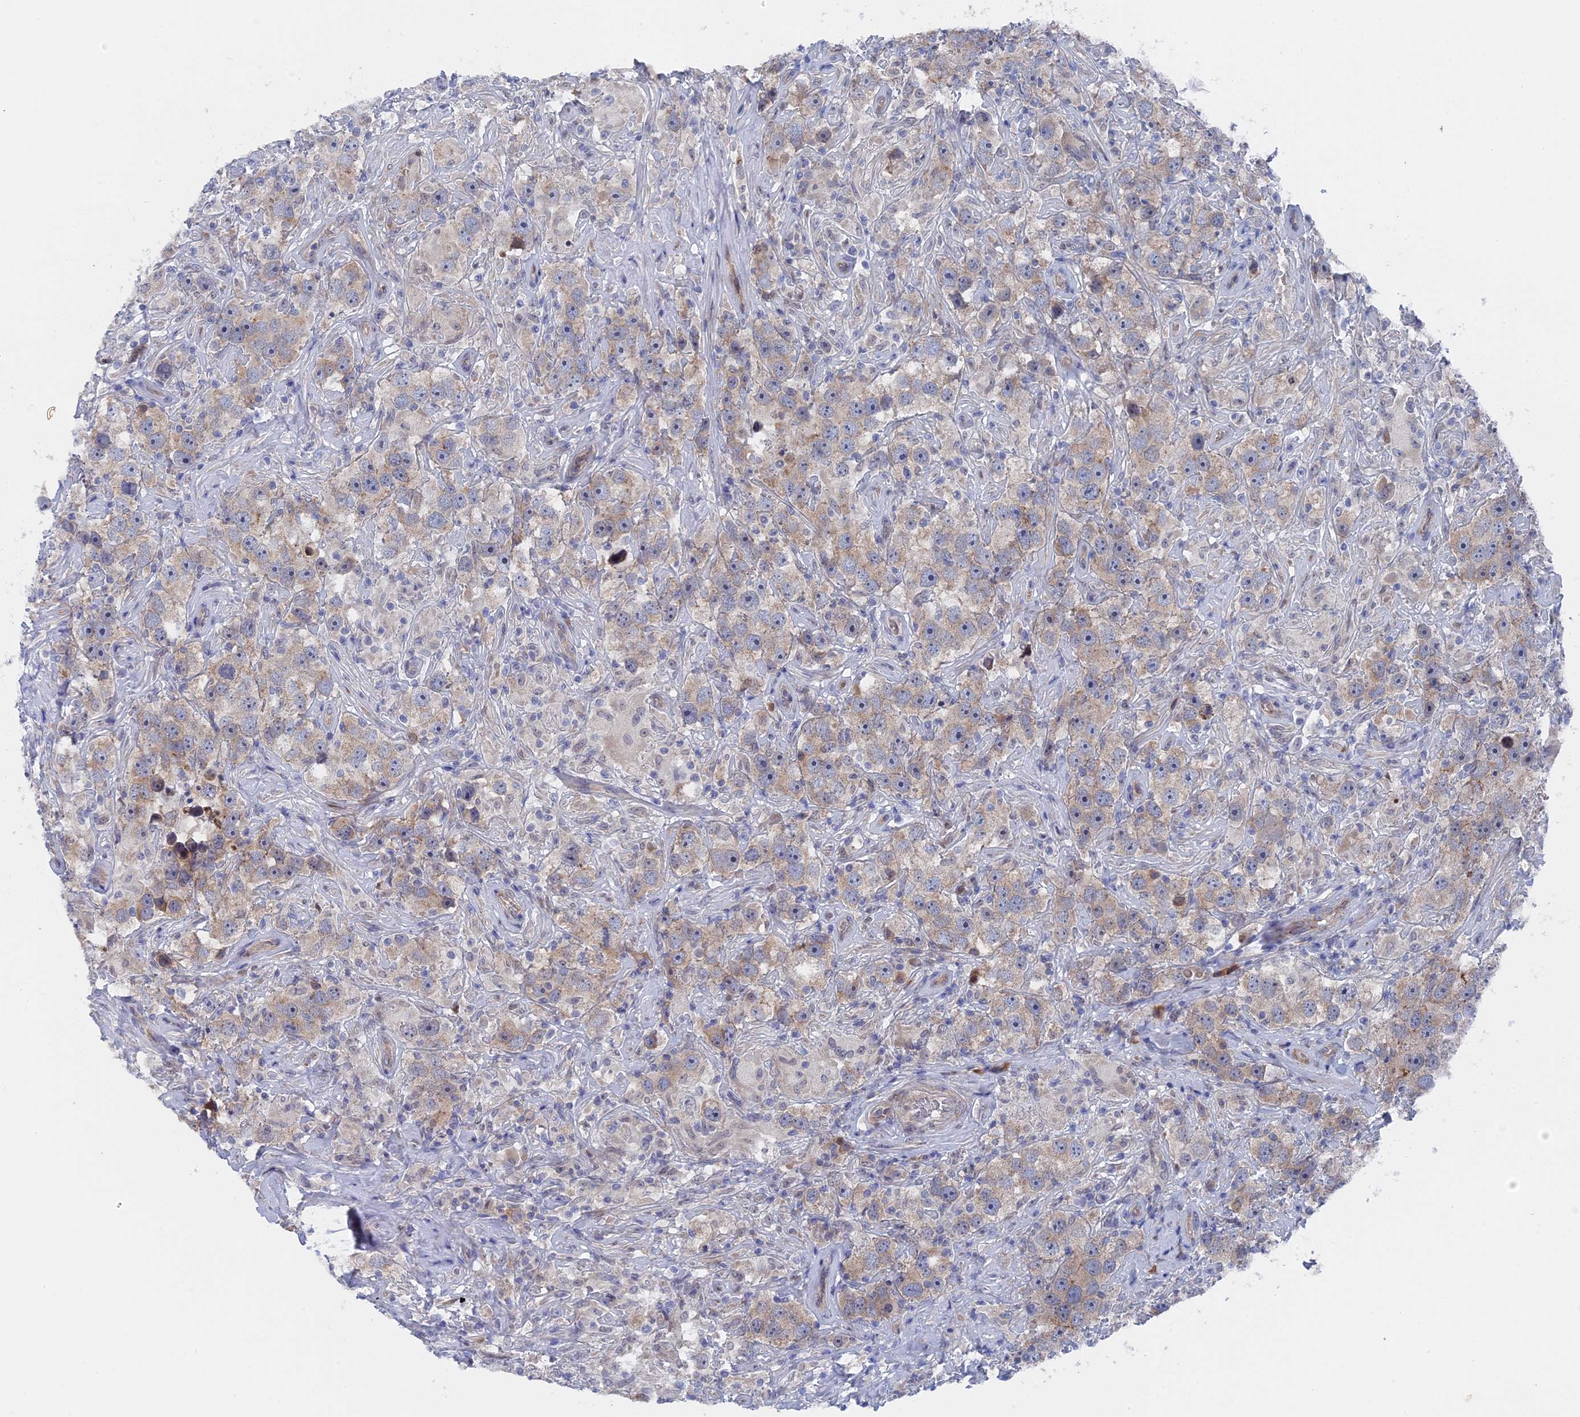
{"staining": {"intensity": "weak", "quantity": "25%-75%", "location": "cytoplasmic/membranous"}, "tissue": "testis cancer", "cell_type": "Tumor cells", "image_type": "cancer", "snomed": [{"axis": "morphology", "description": "Seminoma, NOS"}, {"axis": "topography", "description": "Testis"}], "caption": "The immunohistochemical stain highlights weak cytoplasmic/membranous staining in tumor cells of seminoma (testis) tissue.", "gene": "TMEM161A", "patient": {"sex": "male", "age": 49}}